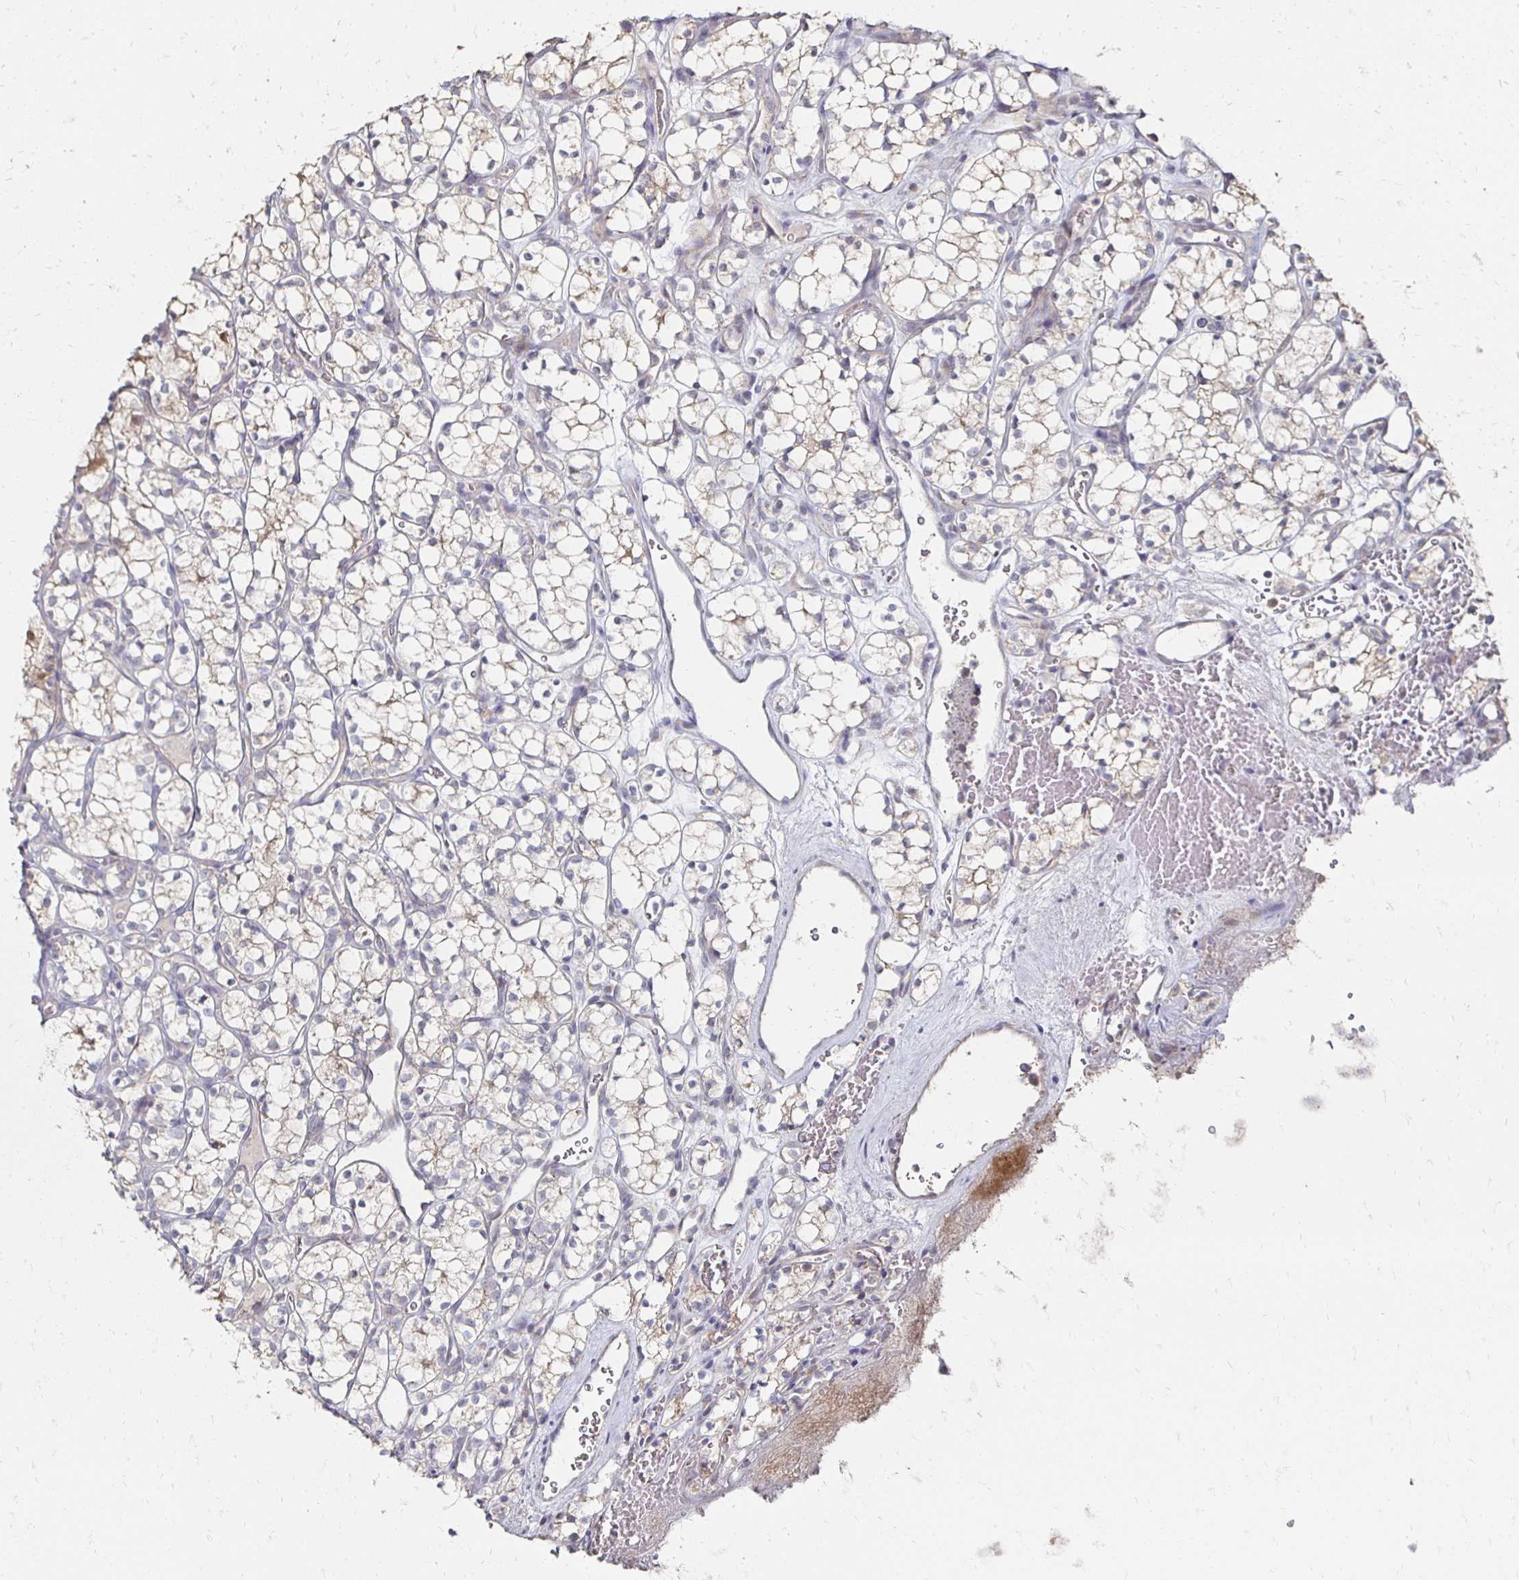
{"staining": {"intensity": "weak", "quantity": "25%-75%", "location": "cytoplasmic/membranous"}, "tissue": "renal cancer", "cell_type": "Tumor cells", "image_type": "cancer", "snomed": [{"axis": "morphology", "description": "Adenocarcinoma, NOS"}, {"axis": "topography", "description": "Kidney"}], "caption": "Immunohistochemical staining of renal adenocarcinoma displays weak cytoplasmic/membranous protein expression in approximately 25%-75% of tumor cells. (IHC, brightfield microscopy, high magnification).", "gene": "ZNF727", "patient": {"sex": "female", "age": 69}}